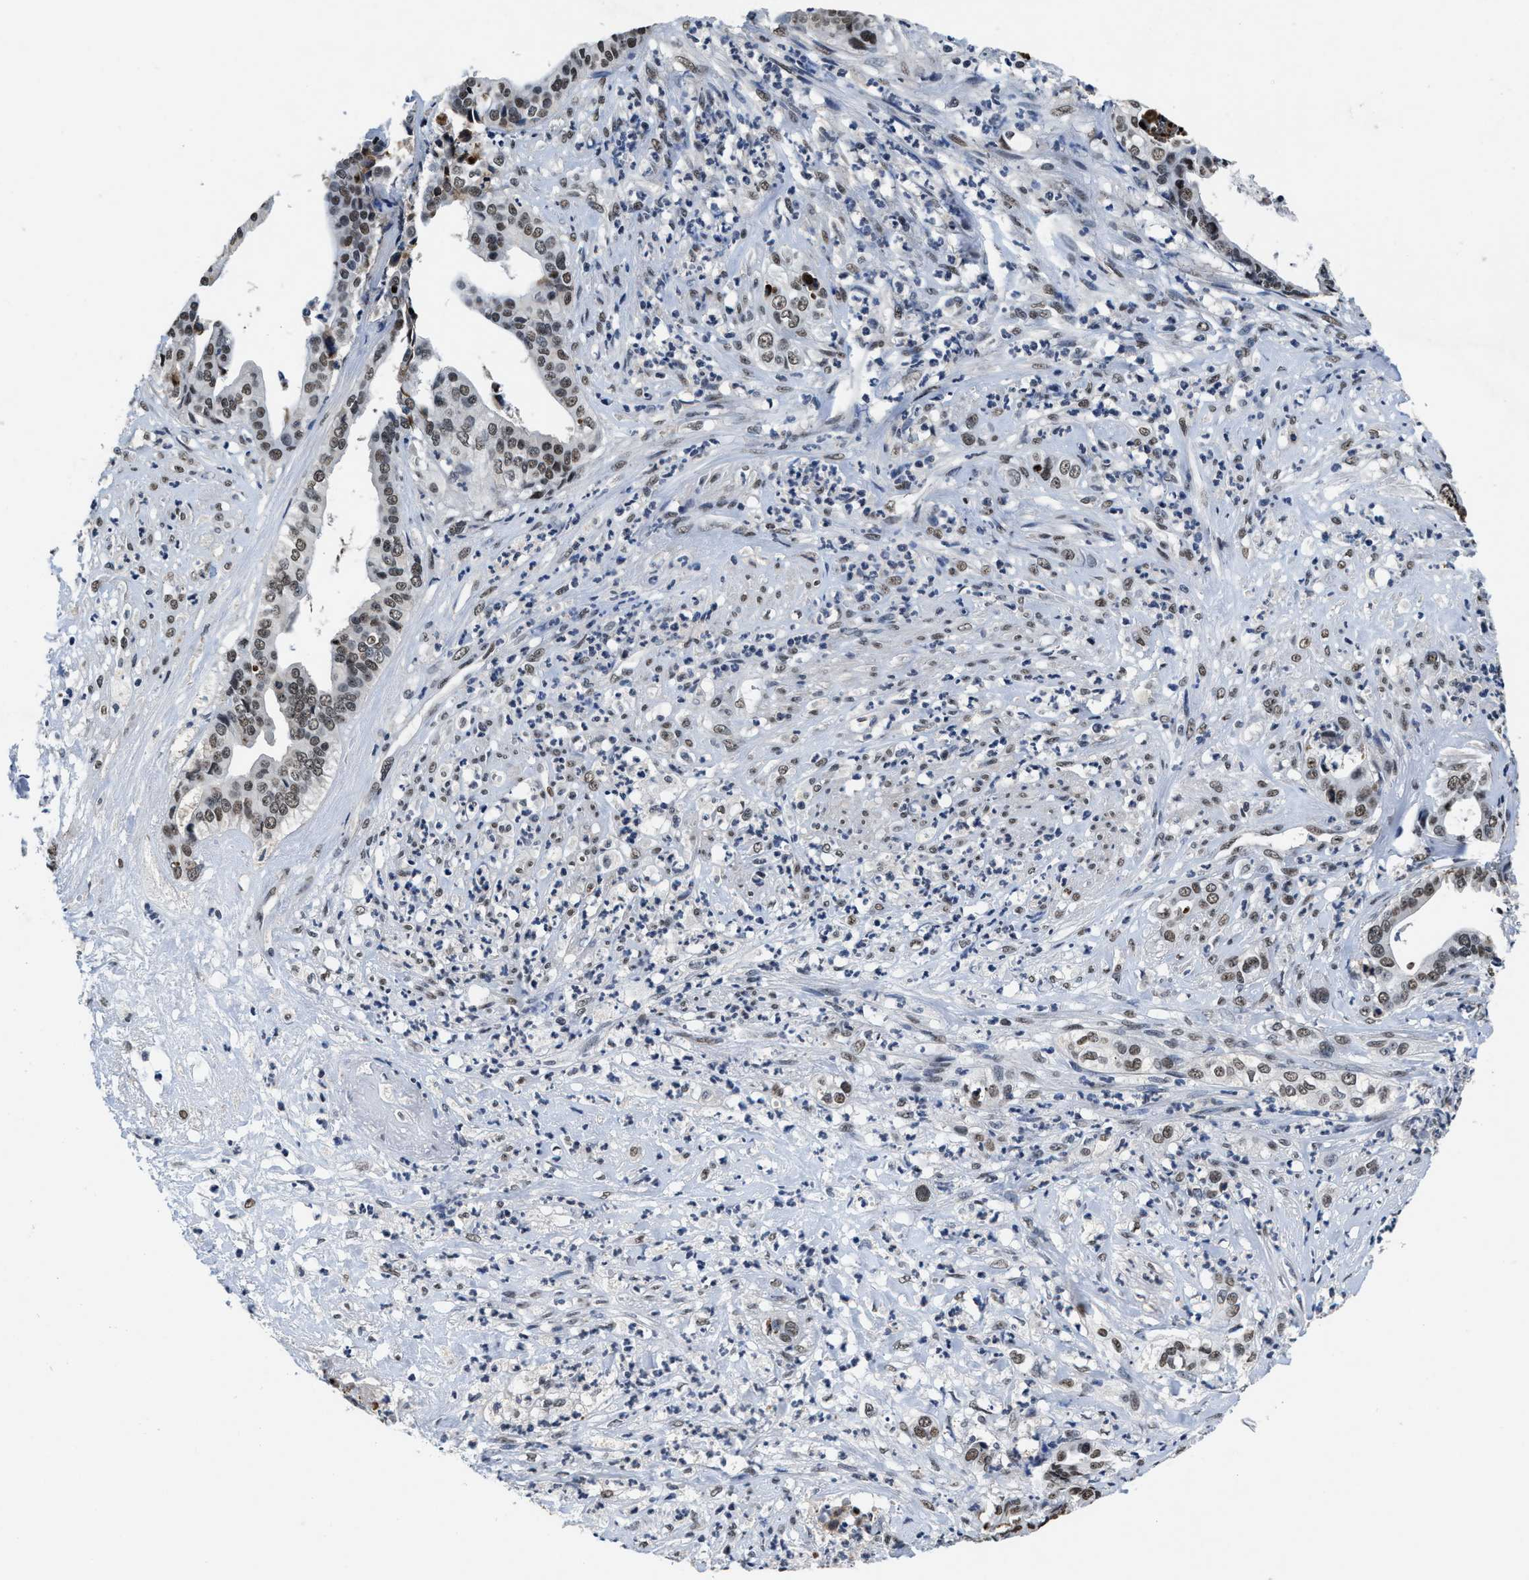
{"staining": {"intensity": "weak", "quantity": ">75%", "location": "nuclear"}, "tissue": "liver cancer", "cell_type": "Tumor cells", "image_type": "cancer", "snomed": [{"axis": "morphology", "description": "Cholangiocarcinoma"}, {"axis": "topography", "description": "Liver"}], "caption": "Human liver cancer (cholangiocarcinoma) stained for a protein (brown) shows weak nuclear positive staining in about >75% of tumor cells.", "gene": "SUPT16H", "patient": {"sex": "female", "age": 61}}